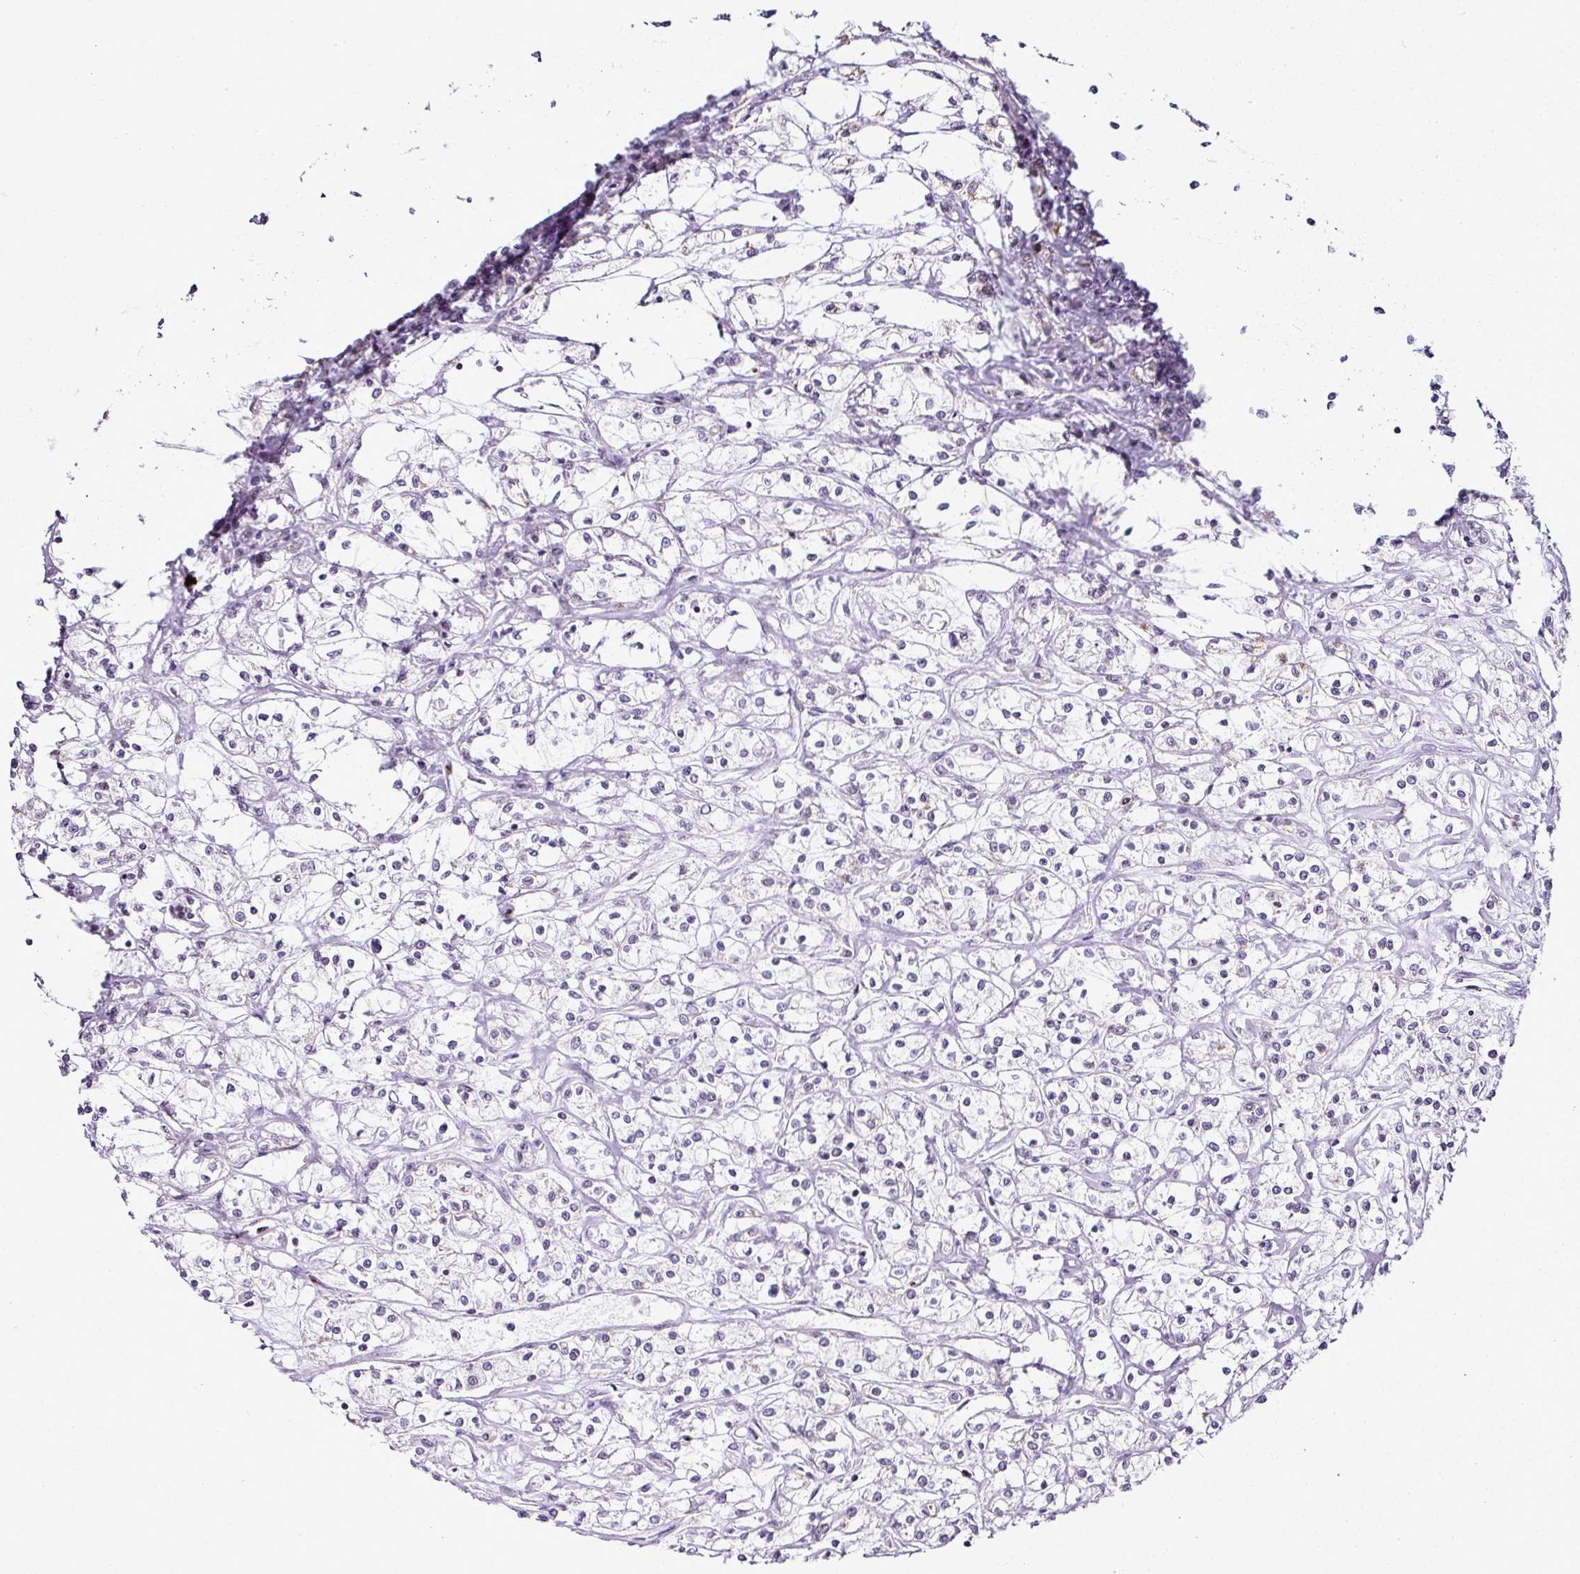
{"staining": {"intensity": "negative", "quantity": "none", "location": "none"}, "tissue": "renal cancer", "cell_type": "Tumor cells", "image_type": "cancer", "snomed": [{"axis": "morphology", "description": "Adenocarcinoma, NOS"}, {"axis": "topography", "description": "Kidney"}], "caption": "High magnification brightfield microscopy of renal adenocarcinoma stained with DAB (brown) and counterstained with hematoxylin (blue): tumor cells show no significant staining.", "gene": "FAM32A", "patient": {"sex": "female", "age": 59}}